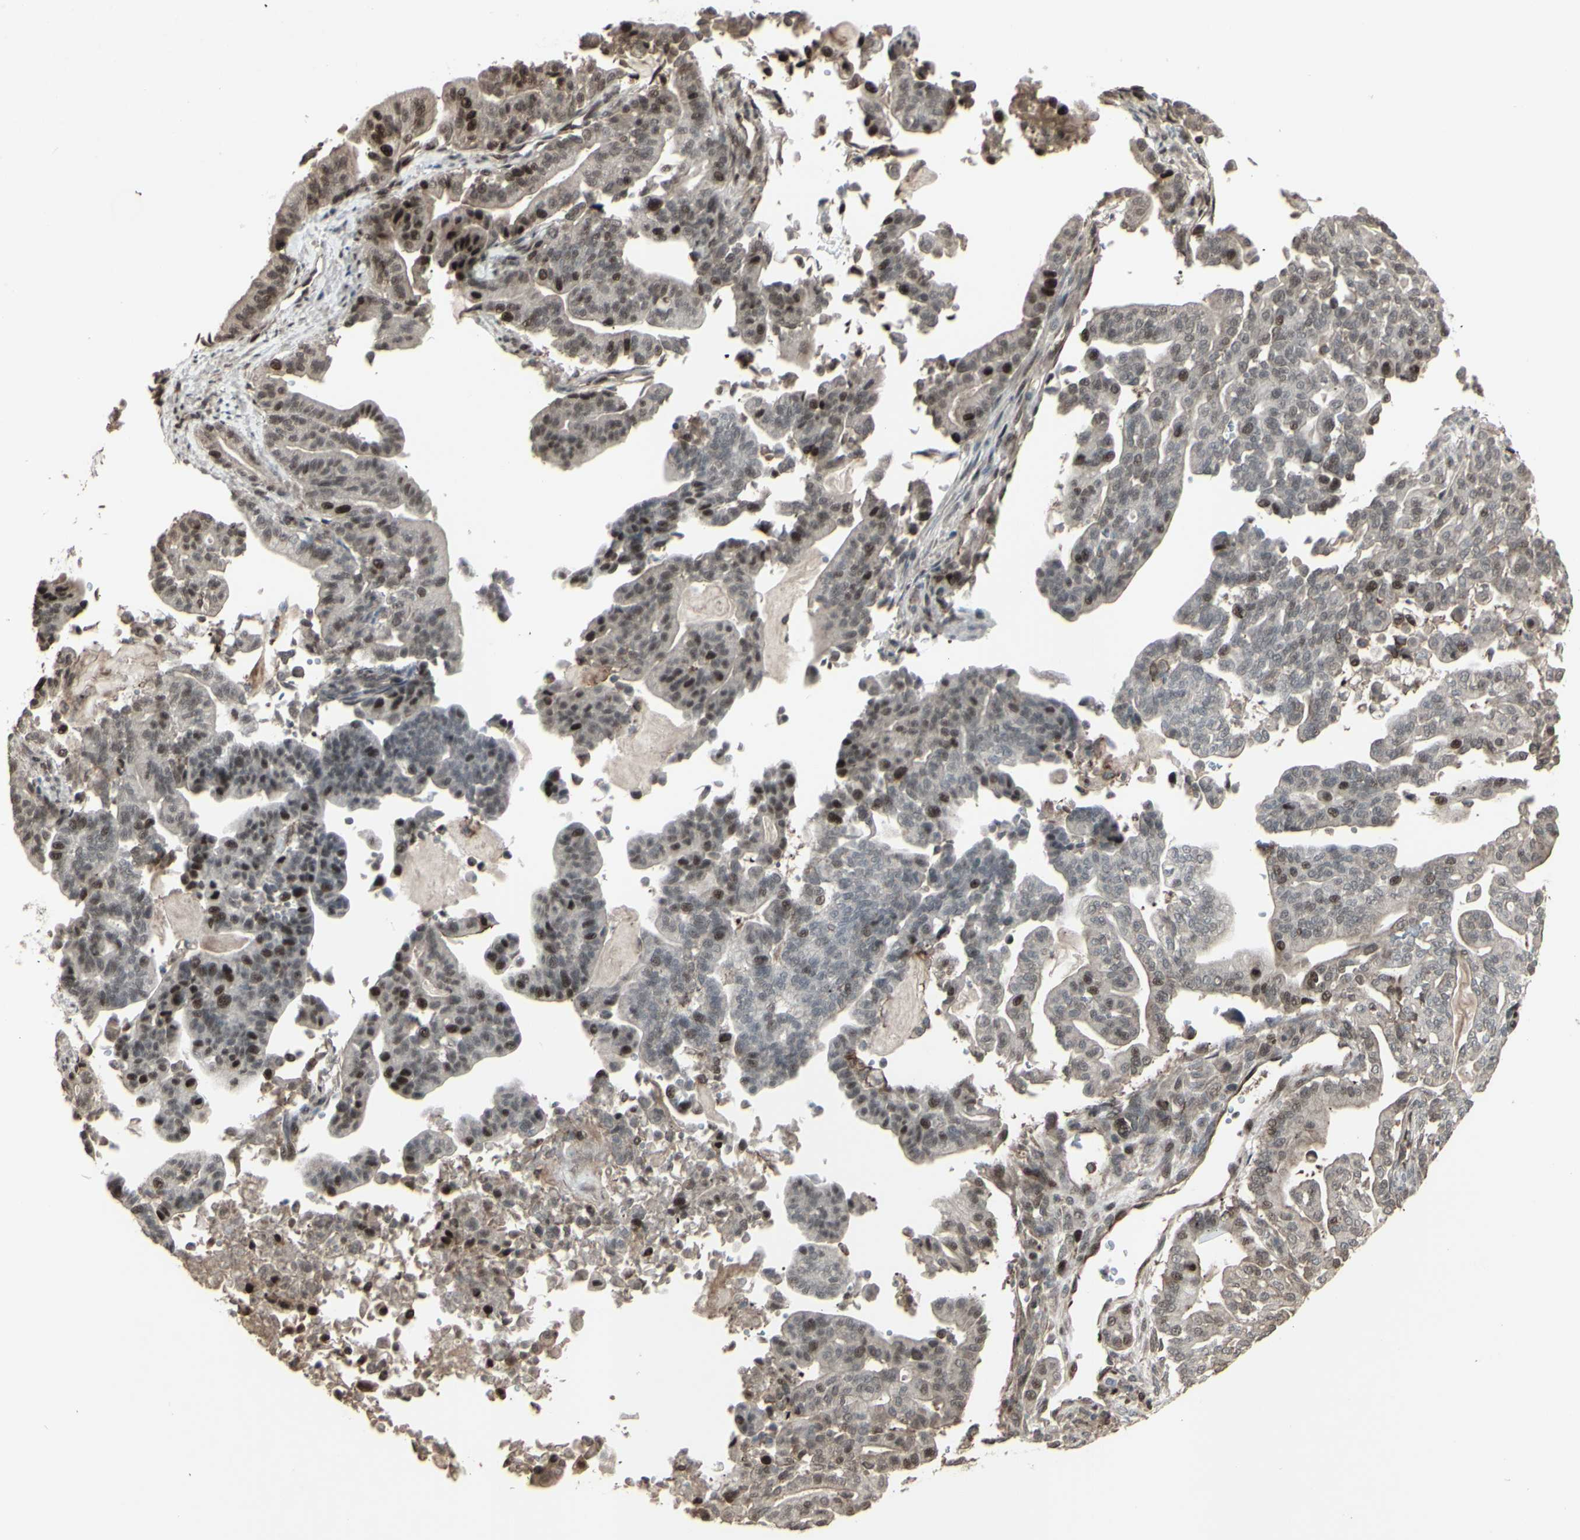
{"staining": {"intensity": "strong", "quantity": "<25%", "location": "nuclear"}, "tissue": "pancreatic cancer", "cell_type": "Tumor cells", "image_type": "cancer", "snomed": [{"axis": "morphology", "description": "Adenocarcinoma, NOS"}, {"axis": "topography", "description": "Pancreas"}], "caption": "Adenocarcinoma (pancreatic) stained for a protein demonstrates strong nuclear positivity in tumor cells.", "gene": "CD33", "patient": {"sex": "male", "age": 63}}